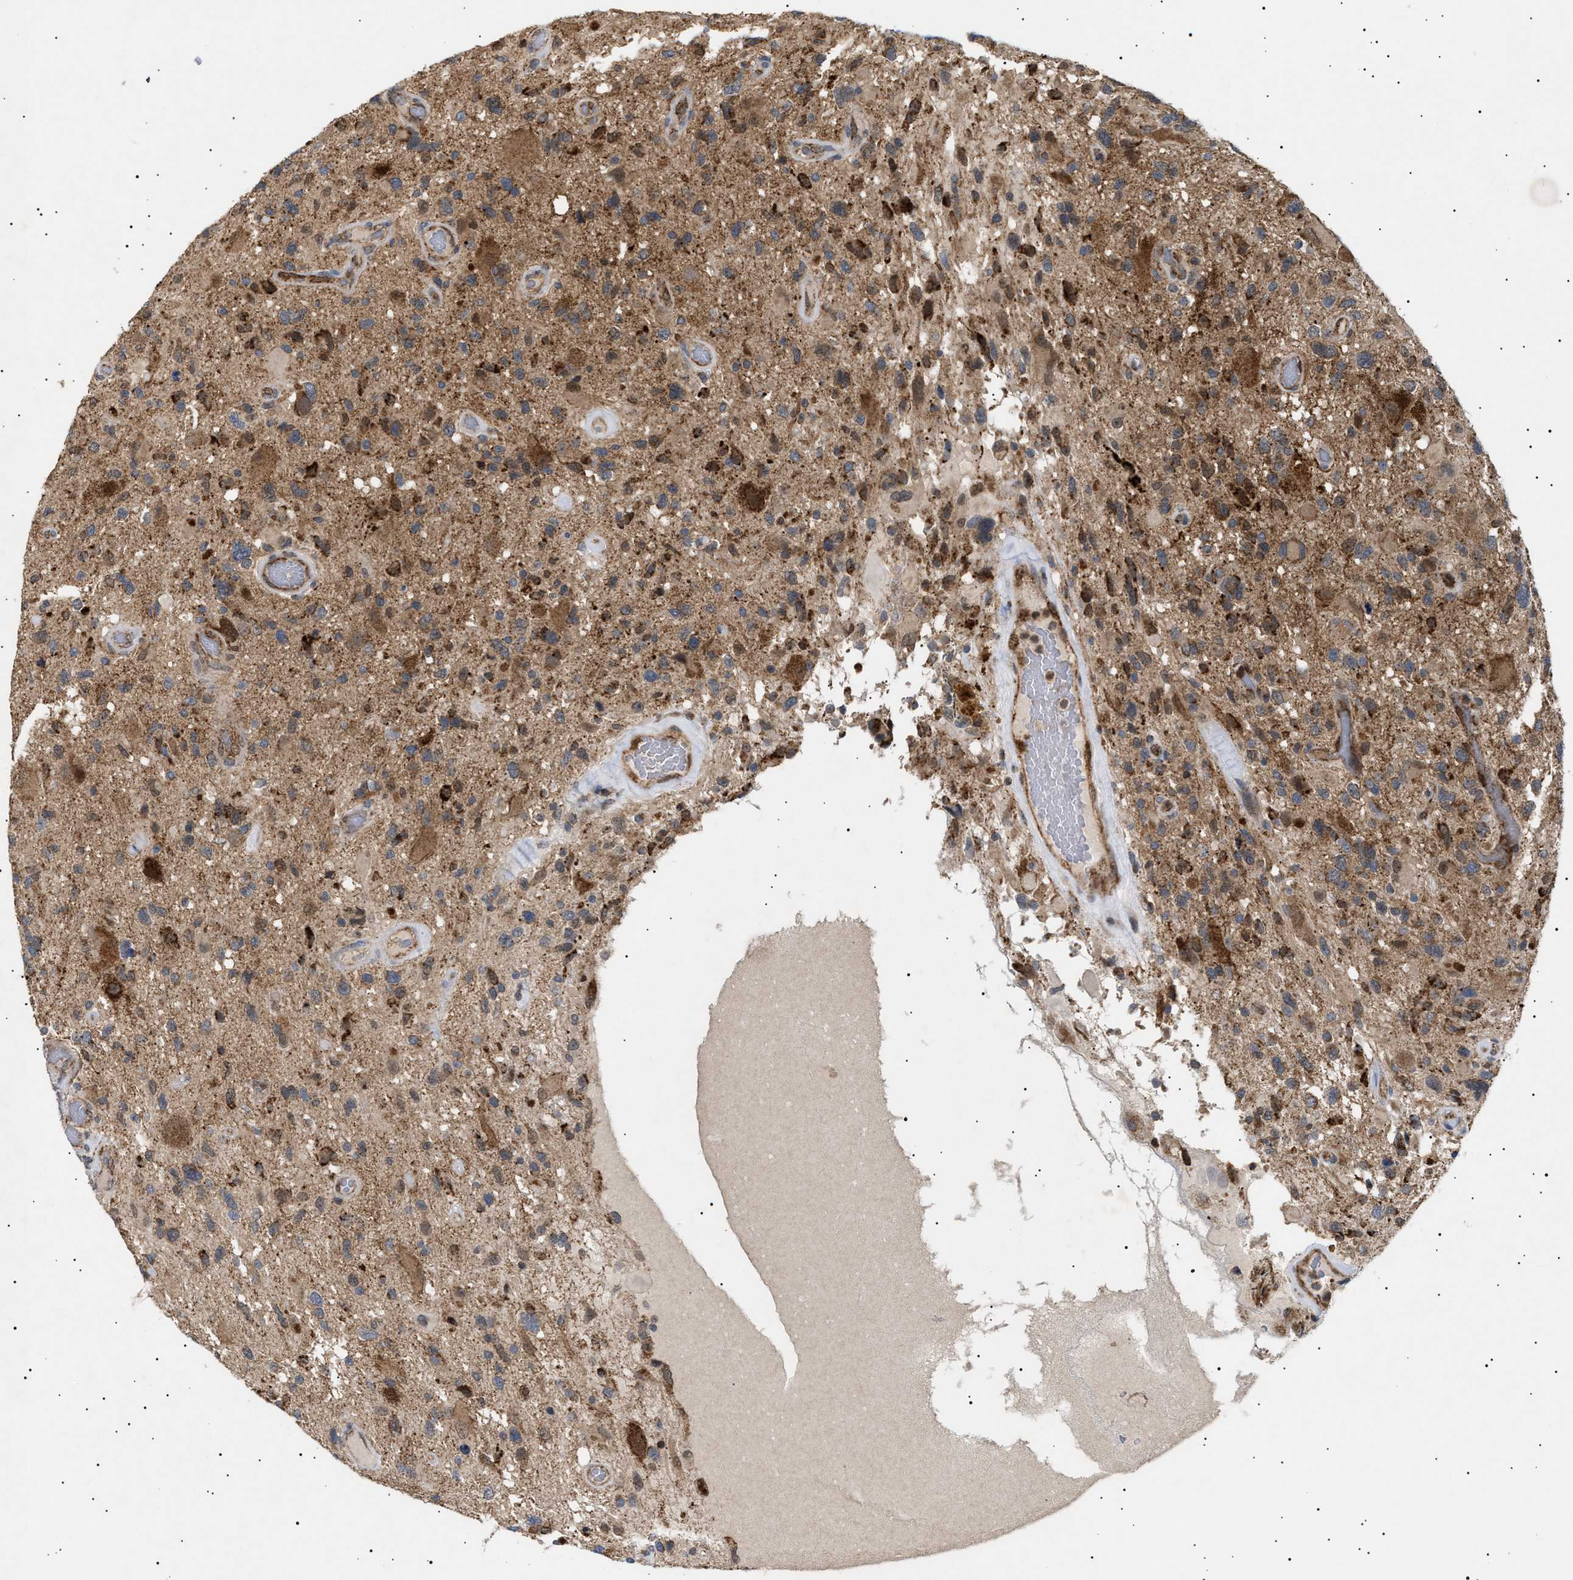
{"staining": {"intensity": "moderate", "quantity": ">75%", "location": "cytoplasmic/membranous"}, "tissue": "glioma", "cell_type": "Tumor cells", "image_type": "cancer", "snomed": [{"axis": "morphology", "description": "Glioma, malignant, High grade"}, {"axis": "topography", "description": "Brain"}], "caption": "Immunohistochemical staining of human glioma reveals moderate cytoplasmic/membranous protein expression in about >75% of tumor cells.", "gene": "SIRT5", "patient": {"sex": "male", "age": 33}}